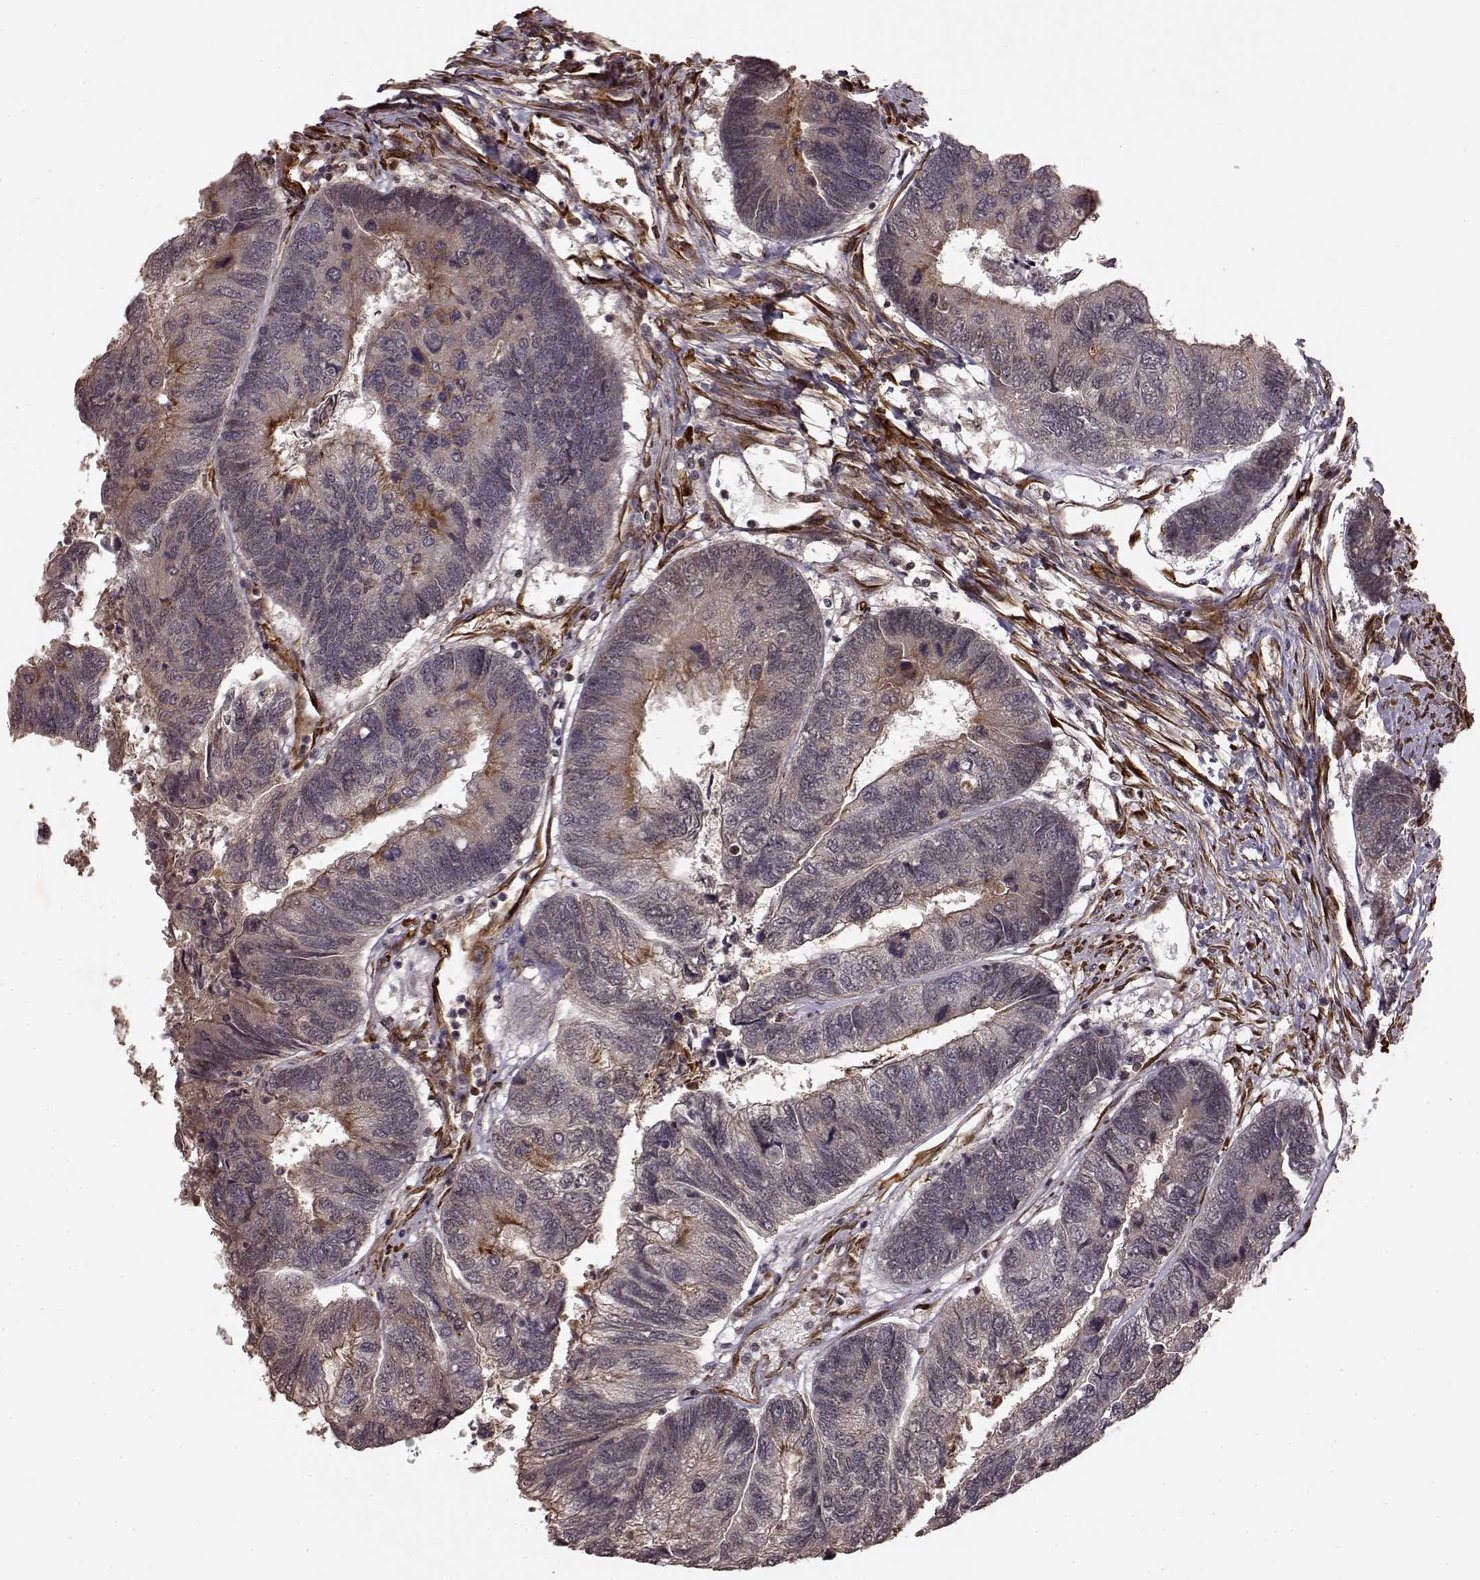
{"staining": {"intensity": "moderate", "quantity": "<25%", "location": "cytoplasmic/membranous"}, "tissue": "colorectal cancer", "cell_type": "Tumor cells", "image_type": "cancer", "snomed": [{"axis": "morphology", "description": "Adenocarcinoma, NOS"}, {"axis": "topography", "description": "Colon"}], "caption": "The histopathology image reveals immunohistochemical staining of colorectal cancer. There is moderate cytoplasmic/membranous expression is present in about <25% of tumor cells. The staining is performed using DAB (3,3'-diaminobenzidine) brown chromogen to label protein expression. The nuclei are counter-stained blue using hematoxylin.", "gene": "FSTL1", "patient": {"sex": "female", "age": 67}}